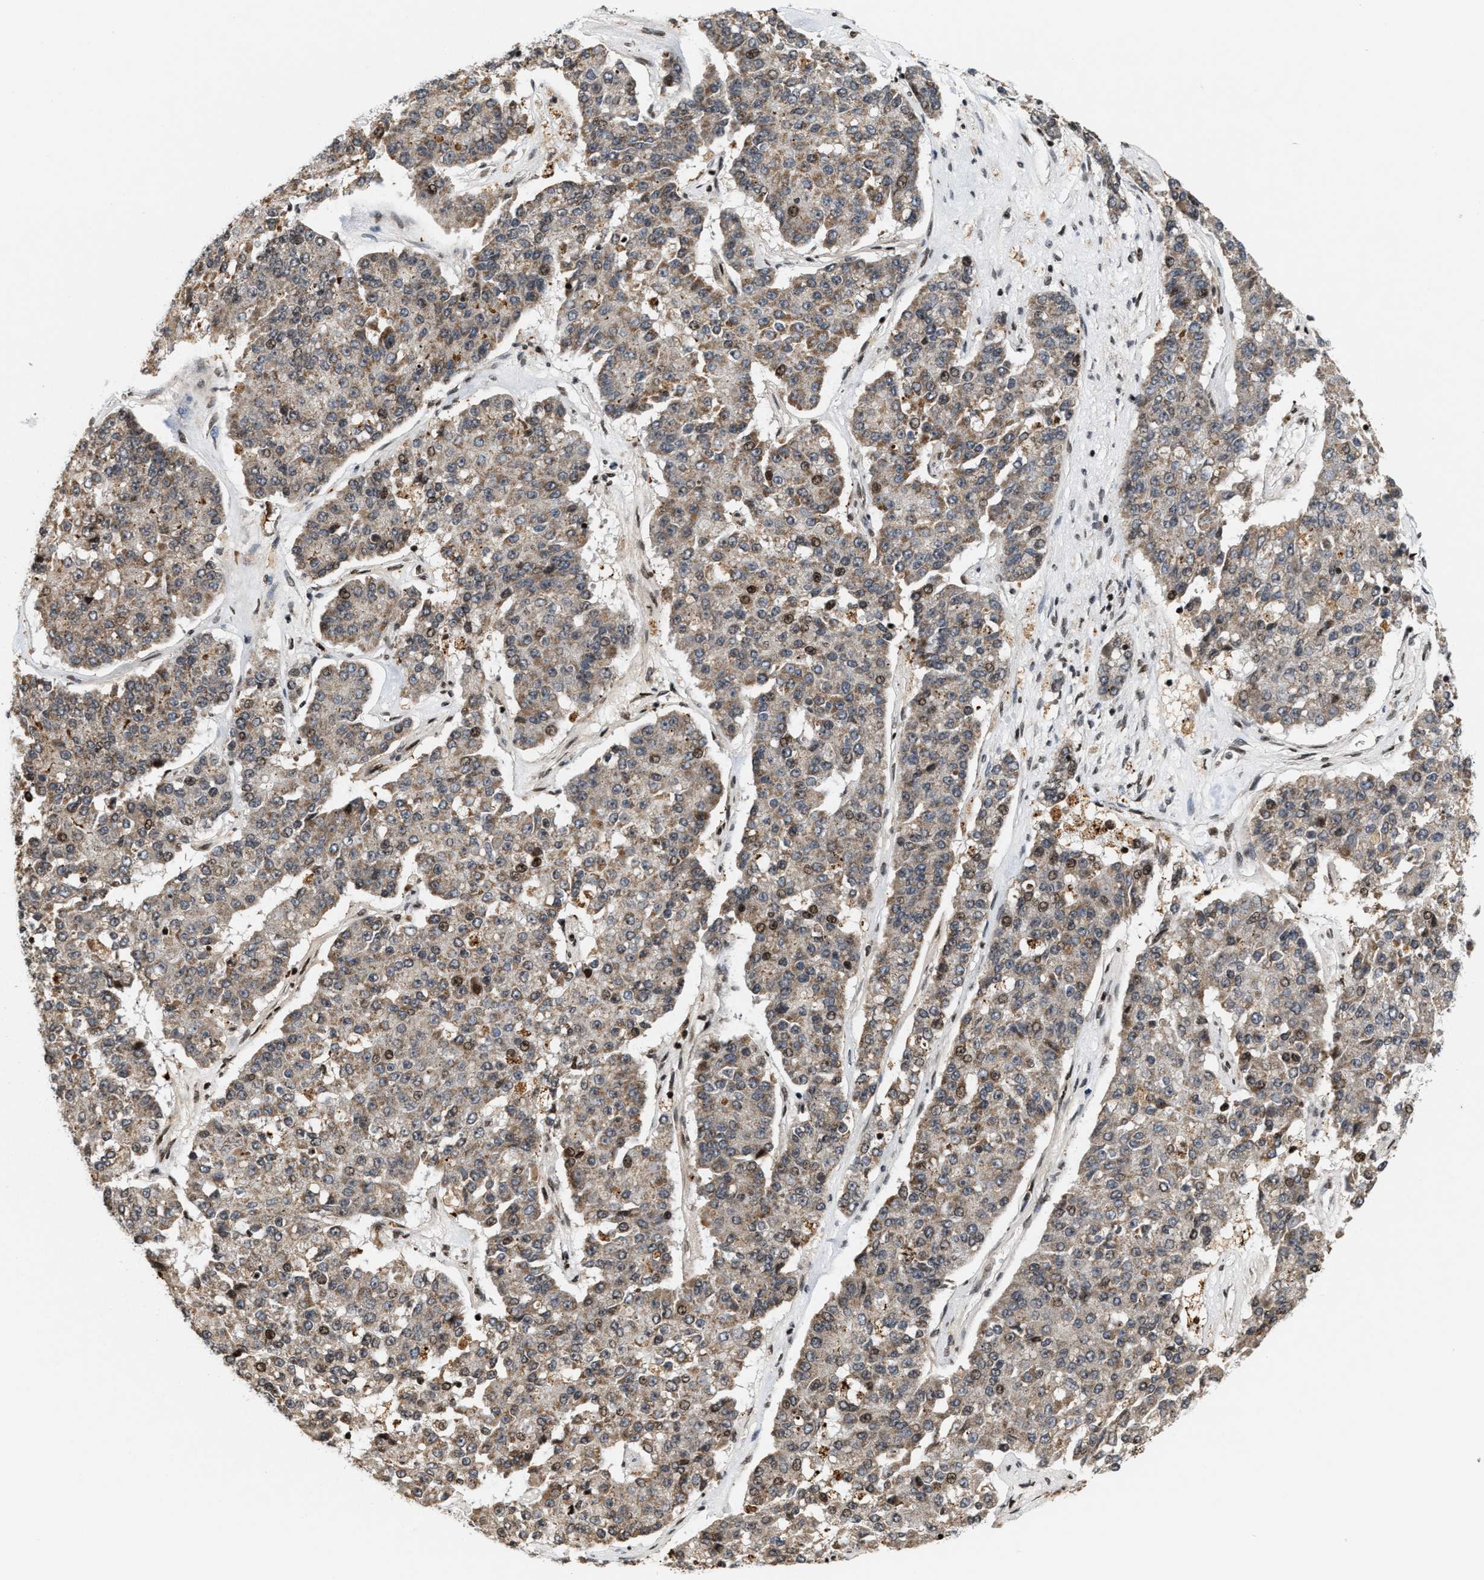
{"staining": {"intensity": "moderate", "quantity": ">75%", "location": "cytoplasmic/membranous"}, "tissue": "pancreatic cancer", "cell_type": "Tumor cells", "image_type": "cancer", "snomed": [{"axis": "morphology", "description": "Adenocarcinoma, NOS"}, {"axis": "topography", "description": "Pancreas"}], "caption": "Adenocarcinoma (pancreatic) stained for a protein exhibits moderate cytoplasmic/membranous positivity in tumor cells. The staining was performed using DAB (3,3'-diaminobenzidine) to visualize the protein expression in brown, while the nuclei were stained in blue with hematoxylin (Magnification: 20x).", "gene": "PDZD2", "patient": {"sex": "male", "age": 50}}